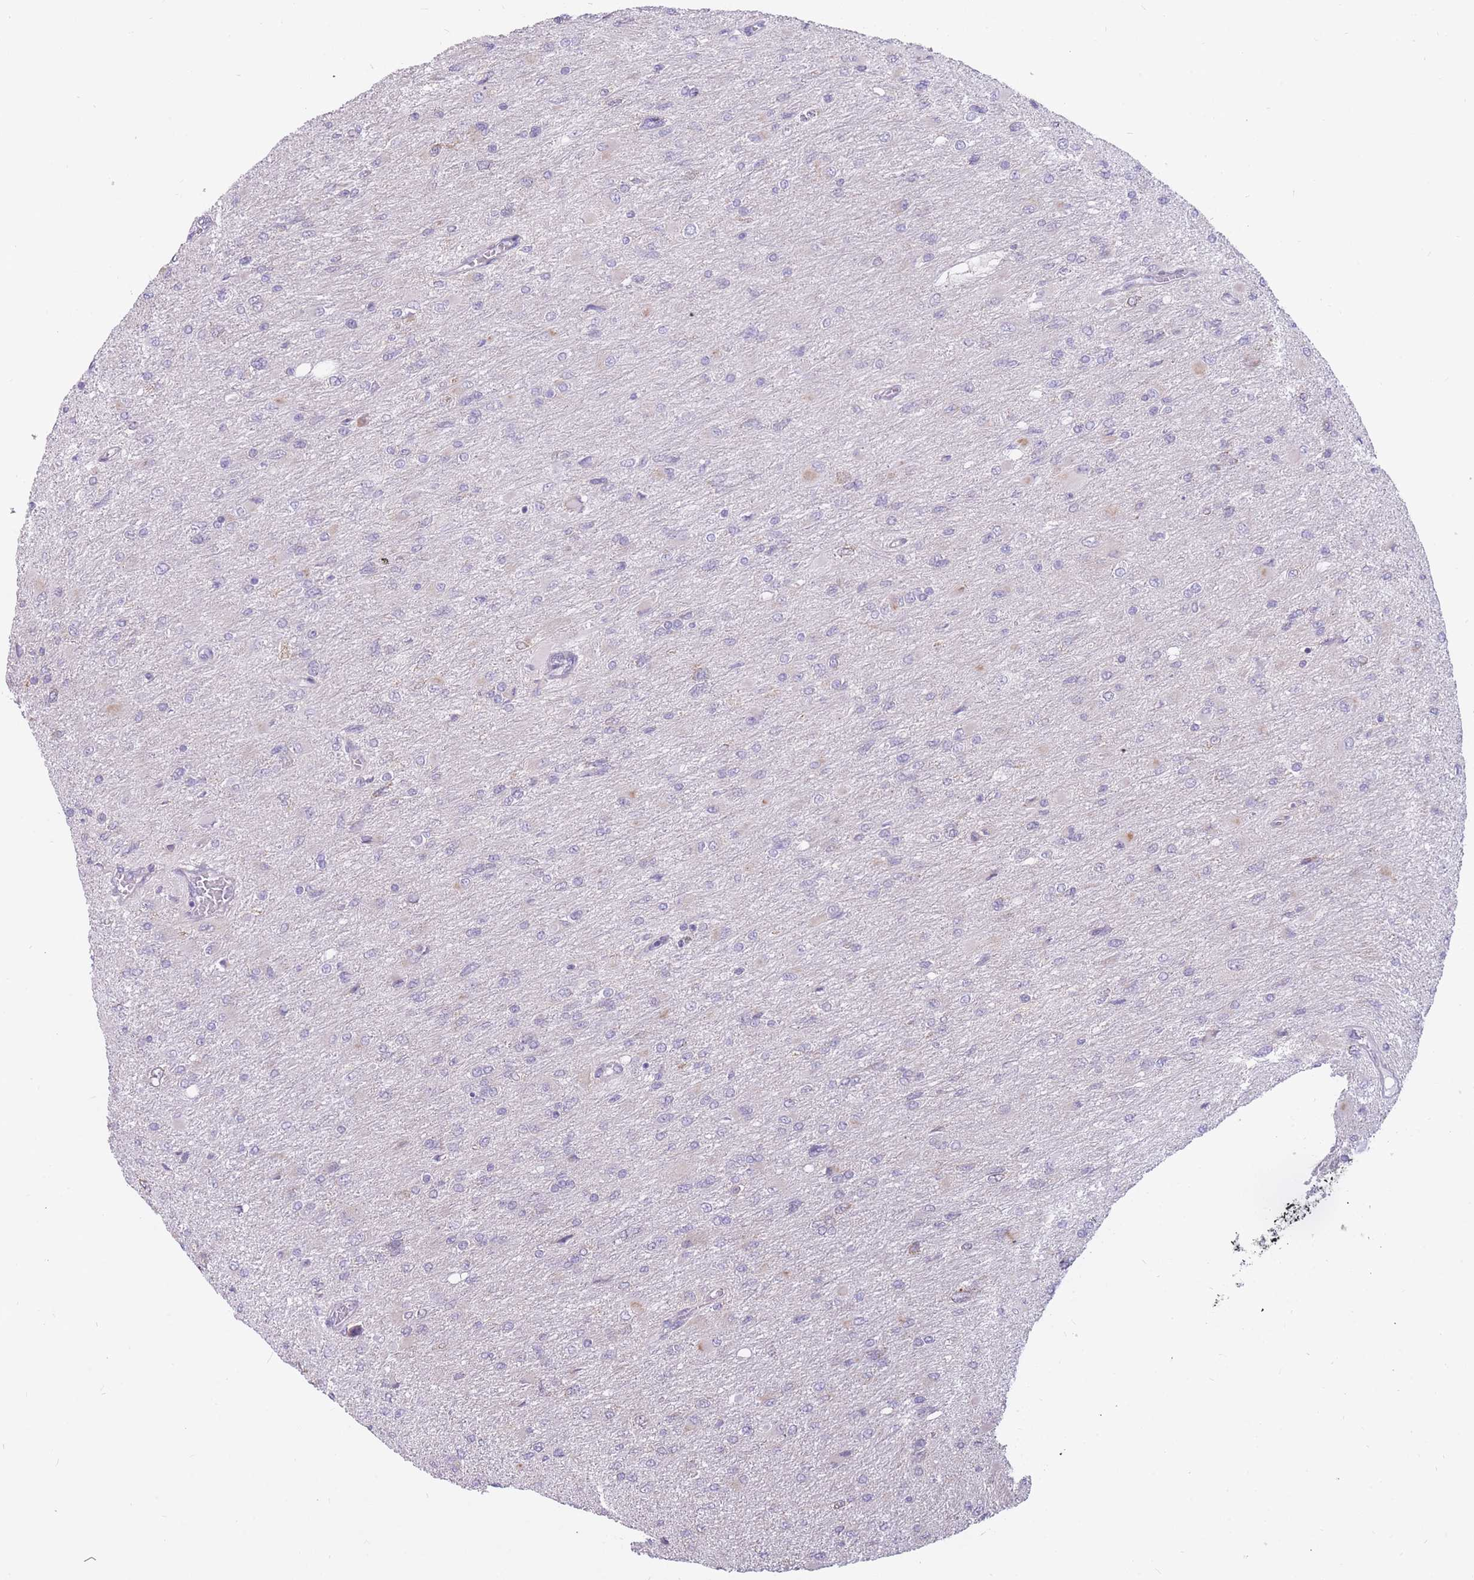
{"staining": {"intensity": "negative", "quantity": "none", "location": "none"}, "tissue": "glioma", "cell_type": "Tumor cells", "image_type": "cancer", "snomed": [{"axis": "morphology", "description": "Glioma, malignant, High grade"}, {"axis": "topography", "description": "Cerebral cortex"}], "caption": "Protein analysis of malignant glioma (high-grade) shows no significant staining in tumor cells.", "gene": "TRAPPC5", "patient": {"sex": "female", "age": 36}}